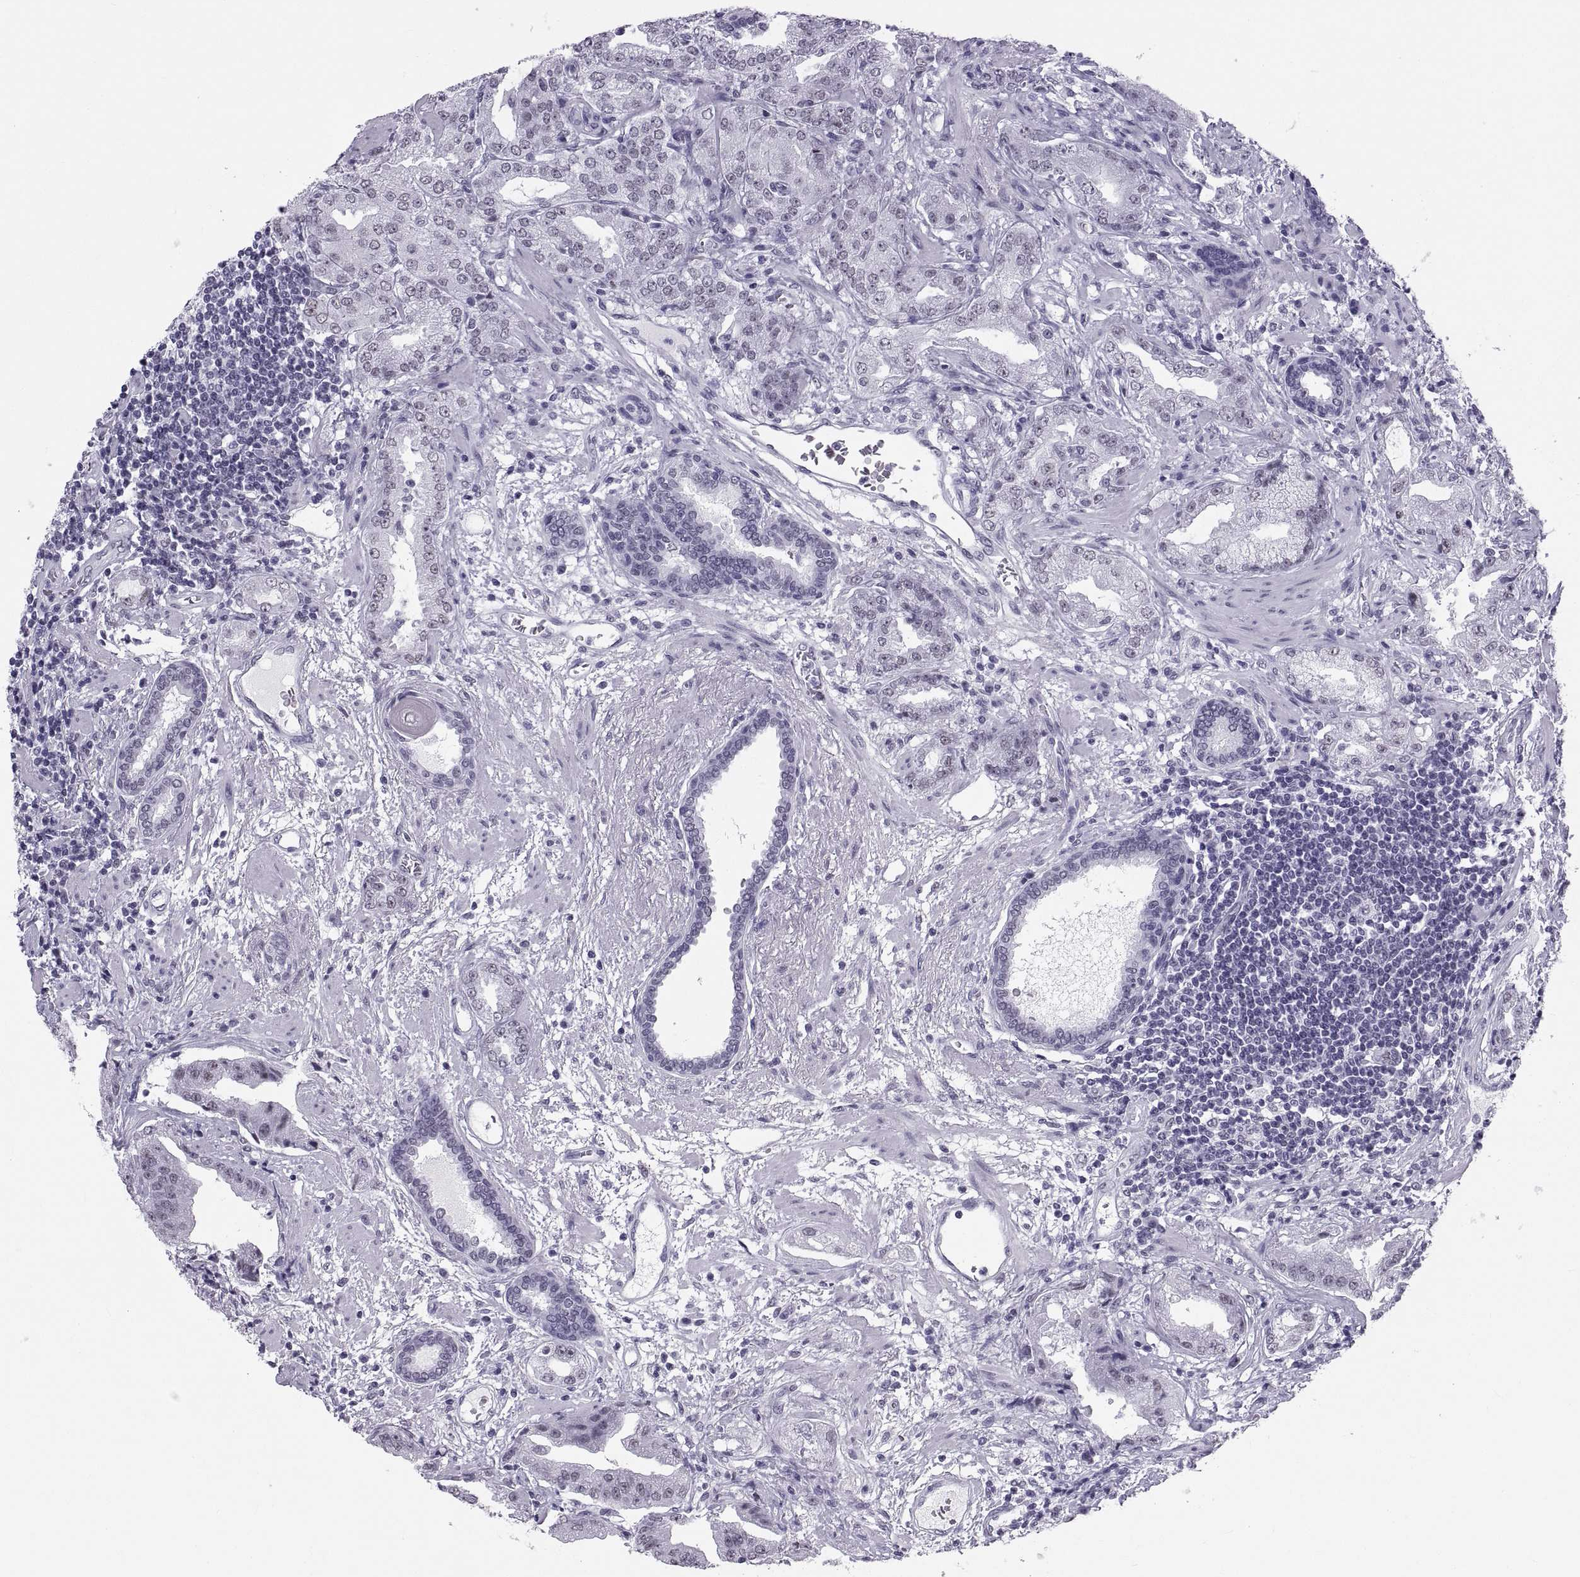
{"staining": {"intensity": "negative", "quantity": "none", "location": "none"}, "tissue": "prostate cancer", "cell_type": "Tumor cells", "image_type": "cancer", "snomed": [{"axis": "morphology", "description": "Adenocarcinoma, Low grade"}, {"axis": "topography", "description": "Prostate"}], "caption": "High power microscopy image of an immunohistochemistry image of prostate cancer (low-grade adenocarcinoma), revealing no significant positivity in tumor cells.", "gene": "NEUROD6", "patient": {"sex": "male", "age": 62}}